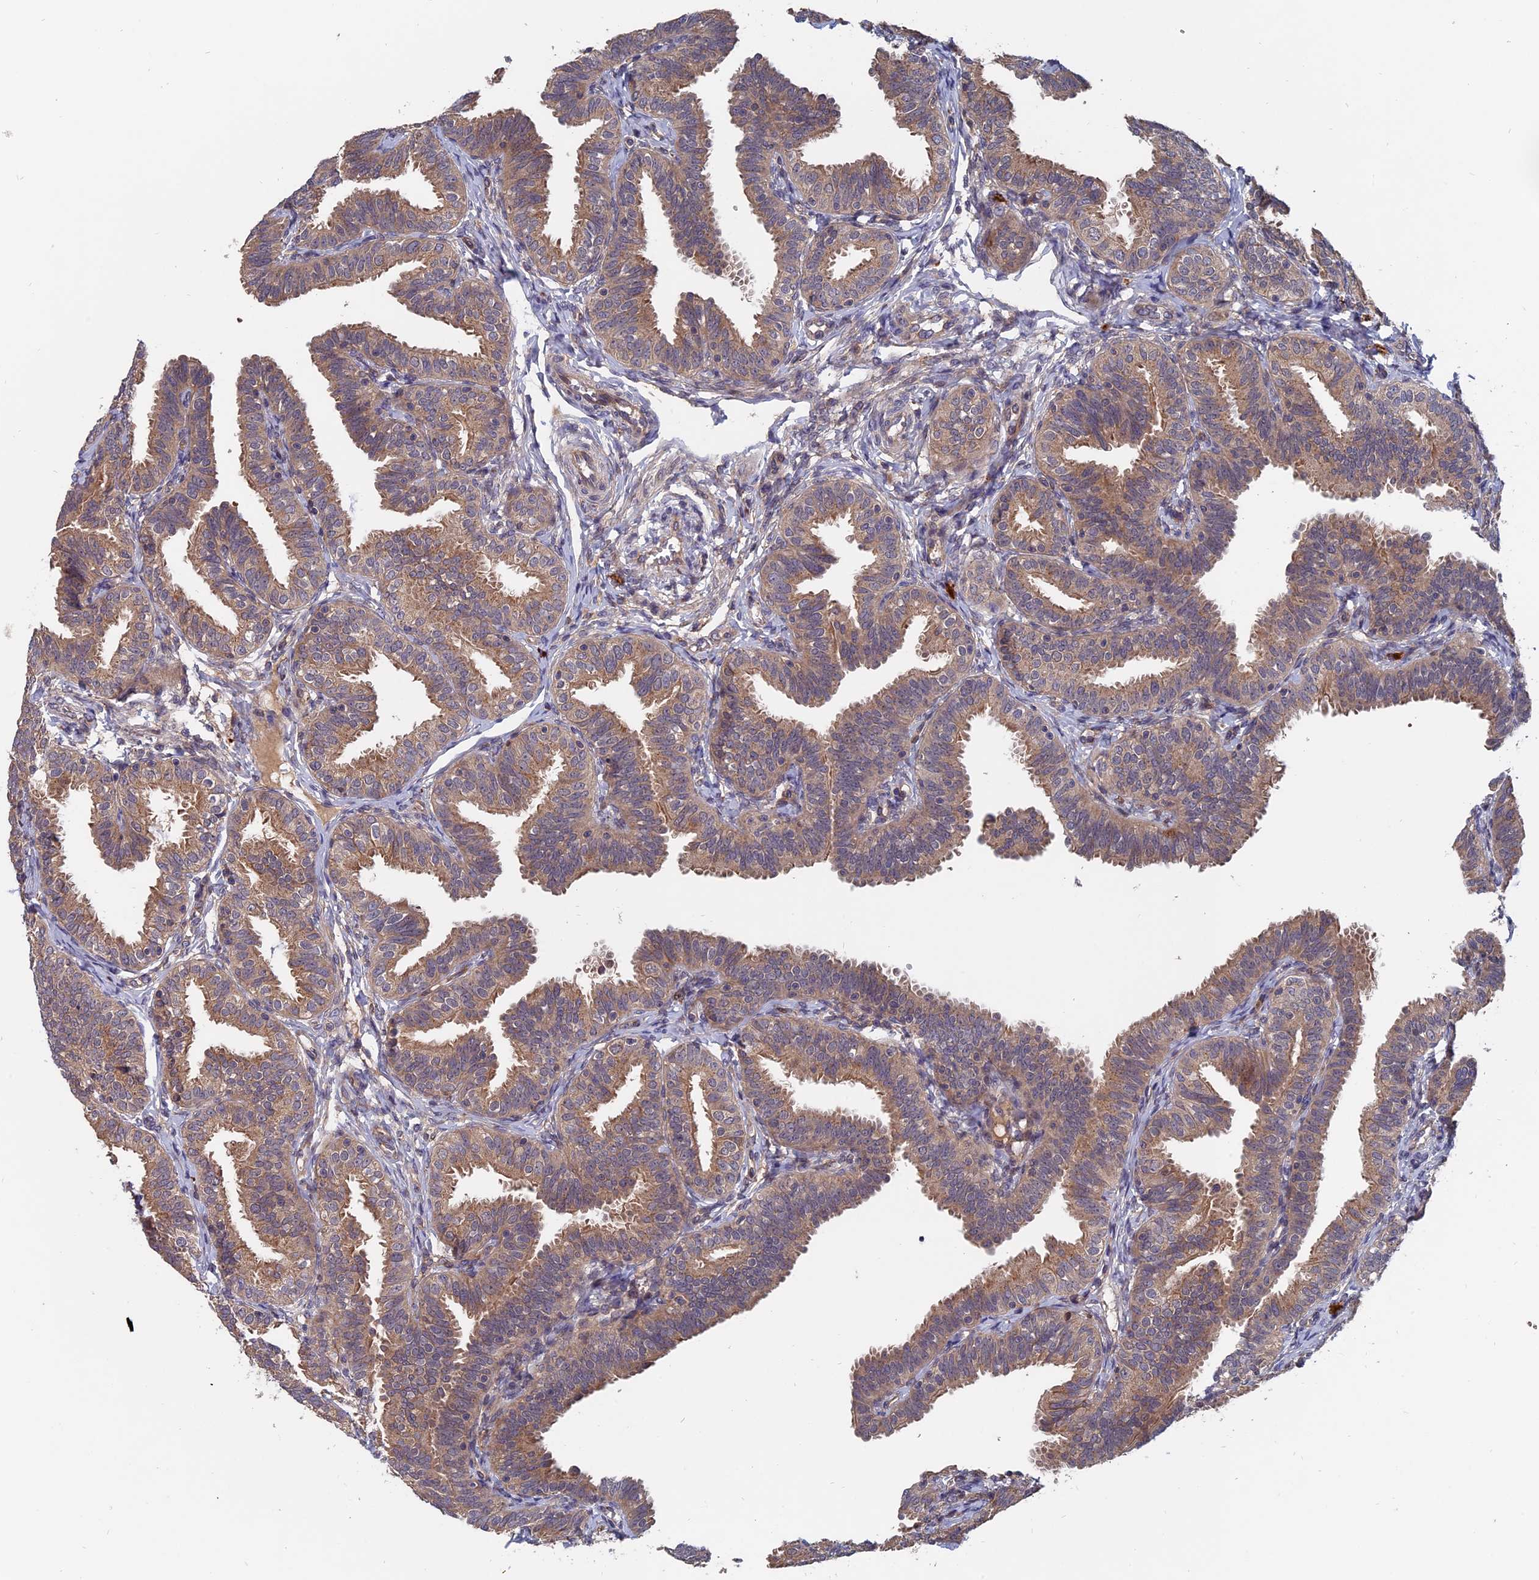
{"staining": {"intensity": "weak", "quantity": ">75%", "location": "cytoplasmic/membranous"}, "tissue": "fallopian tube", "cell_type": "Glandular cells", "image_type": "normal", "snomed": [{"axis": "morphology", "description": "Normal tissue, NOS"}, {"axis": "topography", "description": "Fallopian tube"}], "caption": "Immunohistochemistry histopathology image of normal human fallopian tube stained for a protein (brown), which displays low levels of weak cytoplasmic/membranous expression in about >75% of glandular cells.", "gene": "TRAPPC2L", "patient": {"sex": "female", "age": 35}}